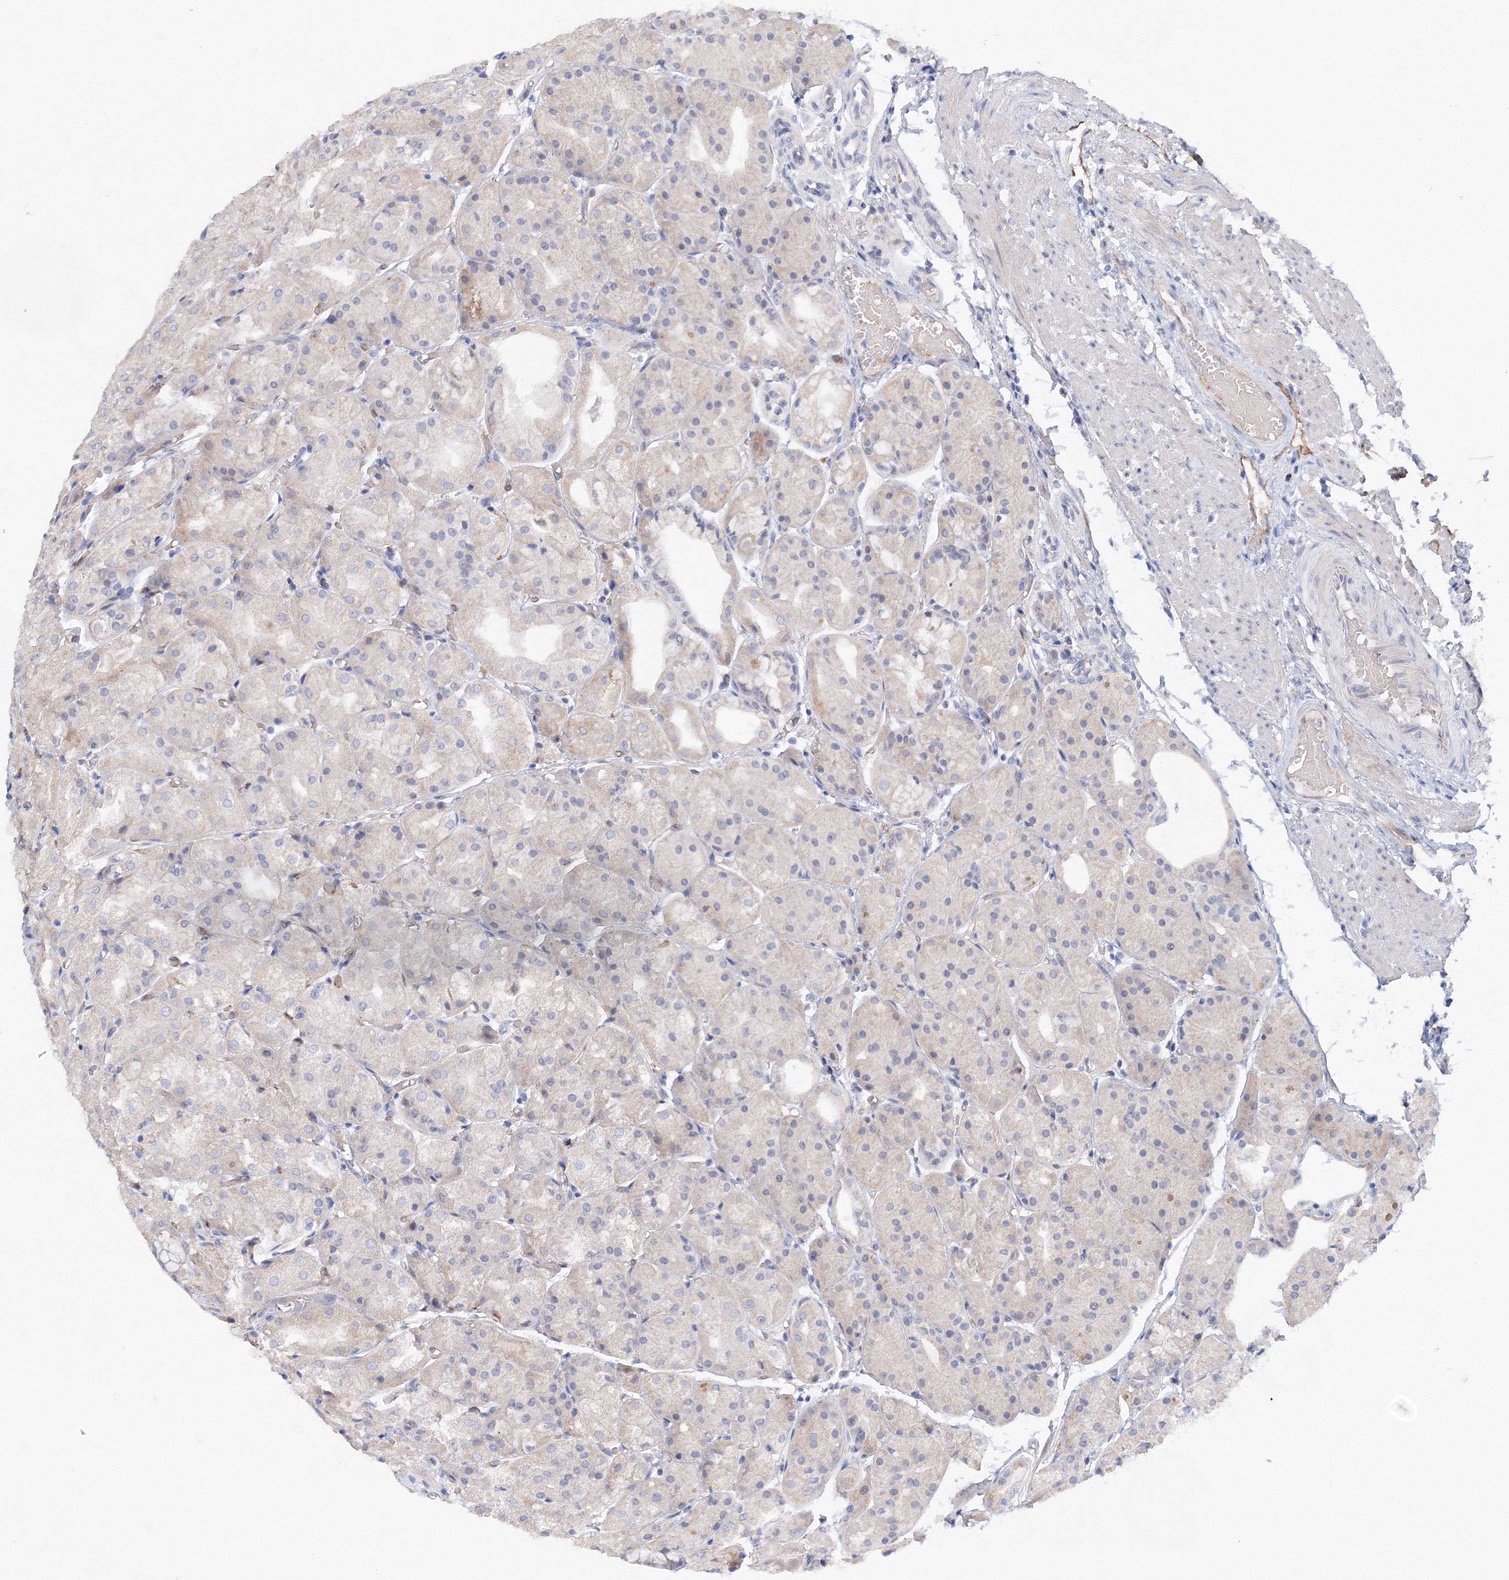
{"staining": {"intensity": "weak", "quantity": "<25%", "location": "cytoplasmic/membranous"}, "tissue": "stomach", "cell_type": "Glandular cells", "image_type": "normal", "snomed": [{"axis": "morphology", "description": "Normal tissue, NOS"}, {"axis": "topography", "description": "Stomach, upper"}], "caption": "Immunohistochemical staining of benign stomach shows no significant positivity in glandular cells. The staining is performed using DAB (3,3'-diaminobenzidine) brown chromogen with nuclei counter-stained in using hematoxylin.", "gene": "TAMM41", "patient": {"sex": "male", "age": 72}}